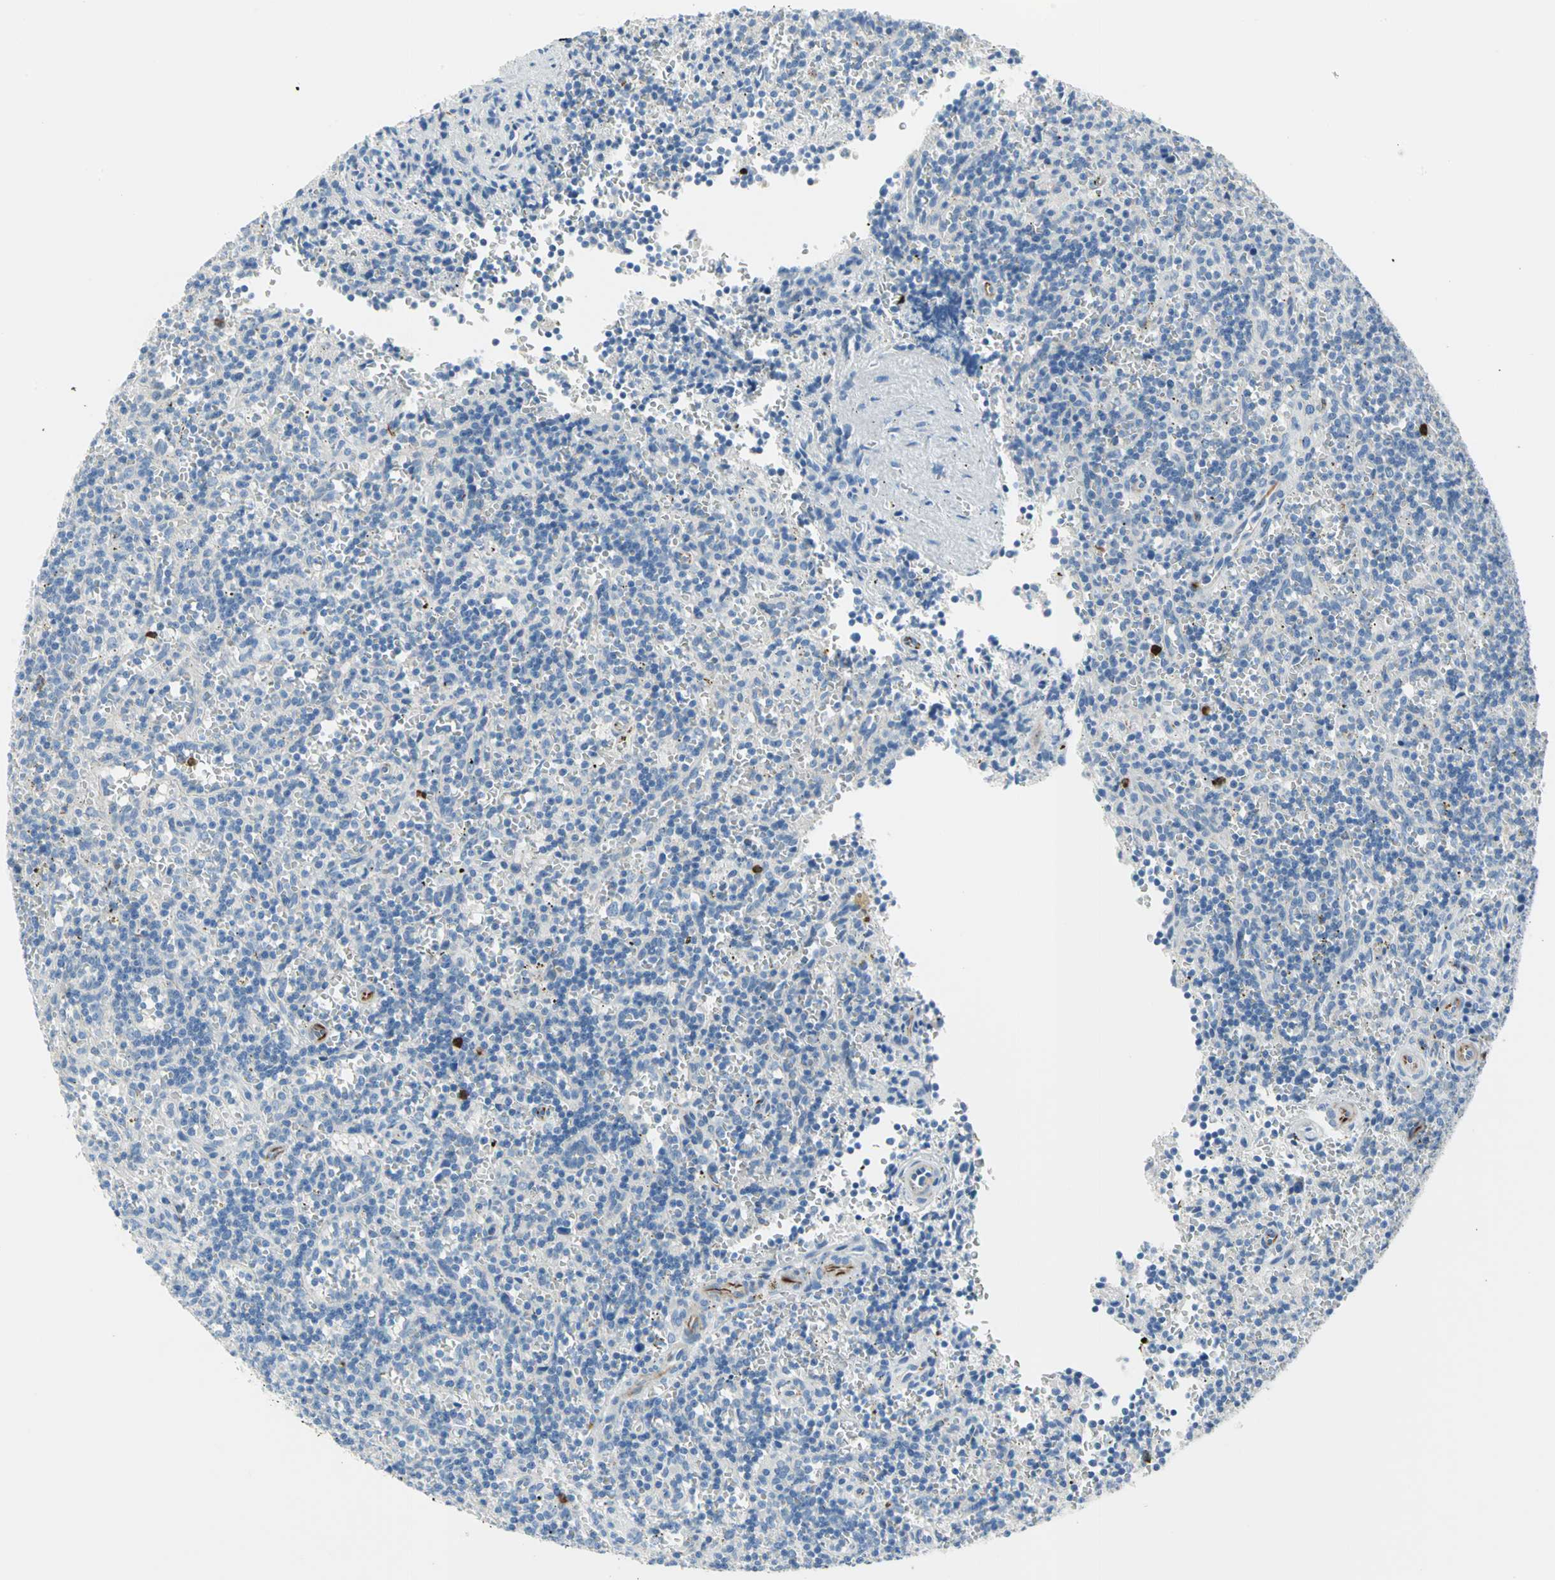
{"staining": {"intensity": "negative", "quantity": "none", "location": "none"}, "tissue": "lymphoma", "cell_type": "Tumor cells", "image_type": "cancer", "snomed": [{"axis": "morphology", "description": "Malignant lymphoma, non-Hodgkin's type, Low grade"}, {"axis": "topography", "description": "Spleen"}], "caption": "Immunohistochemistry photomicrograph of human lymphoma stained for a protein (brown), which displays no positivity in tumor cells. (DAB (3,3'-diaminobenzidine) immunohistochemistry visualized using brightfield microscopy, high magnification).", "gene": "ALOX15", "patient": {"sex": "male", "age": 73}}